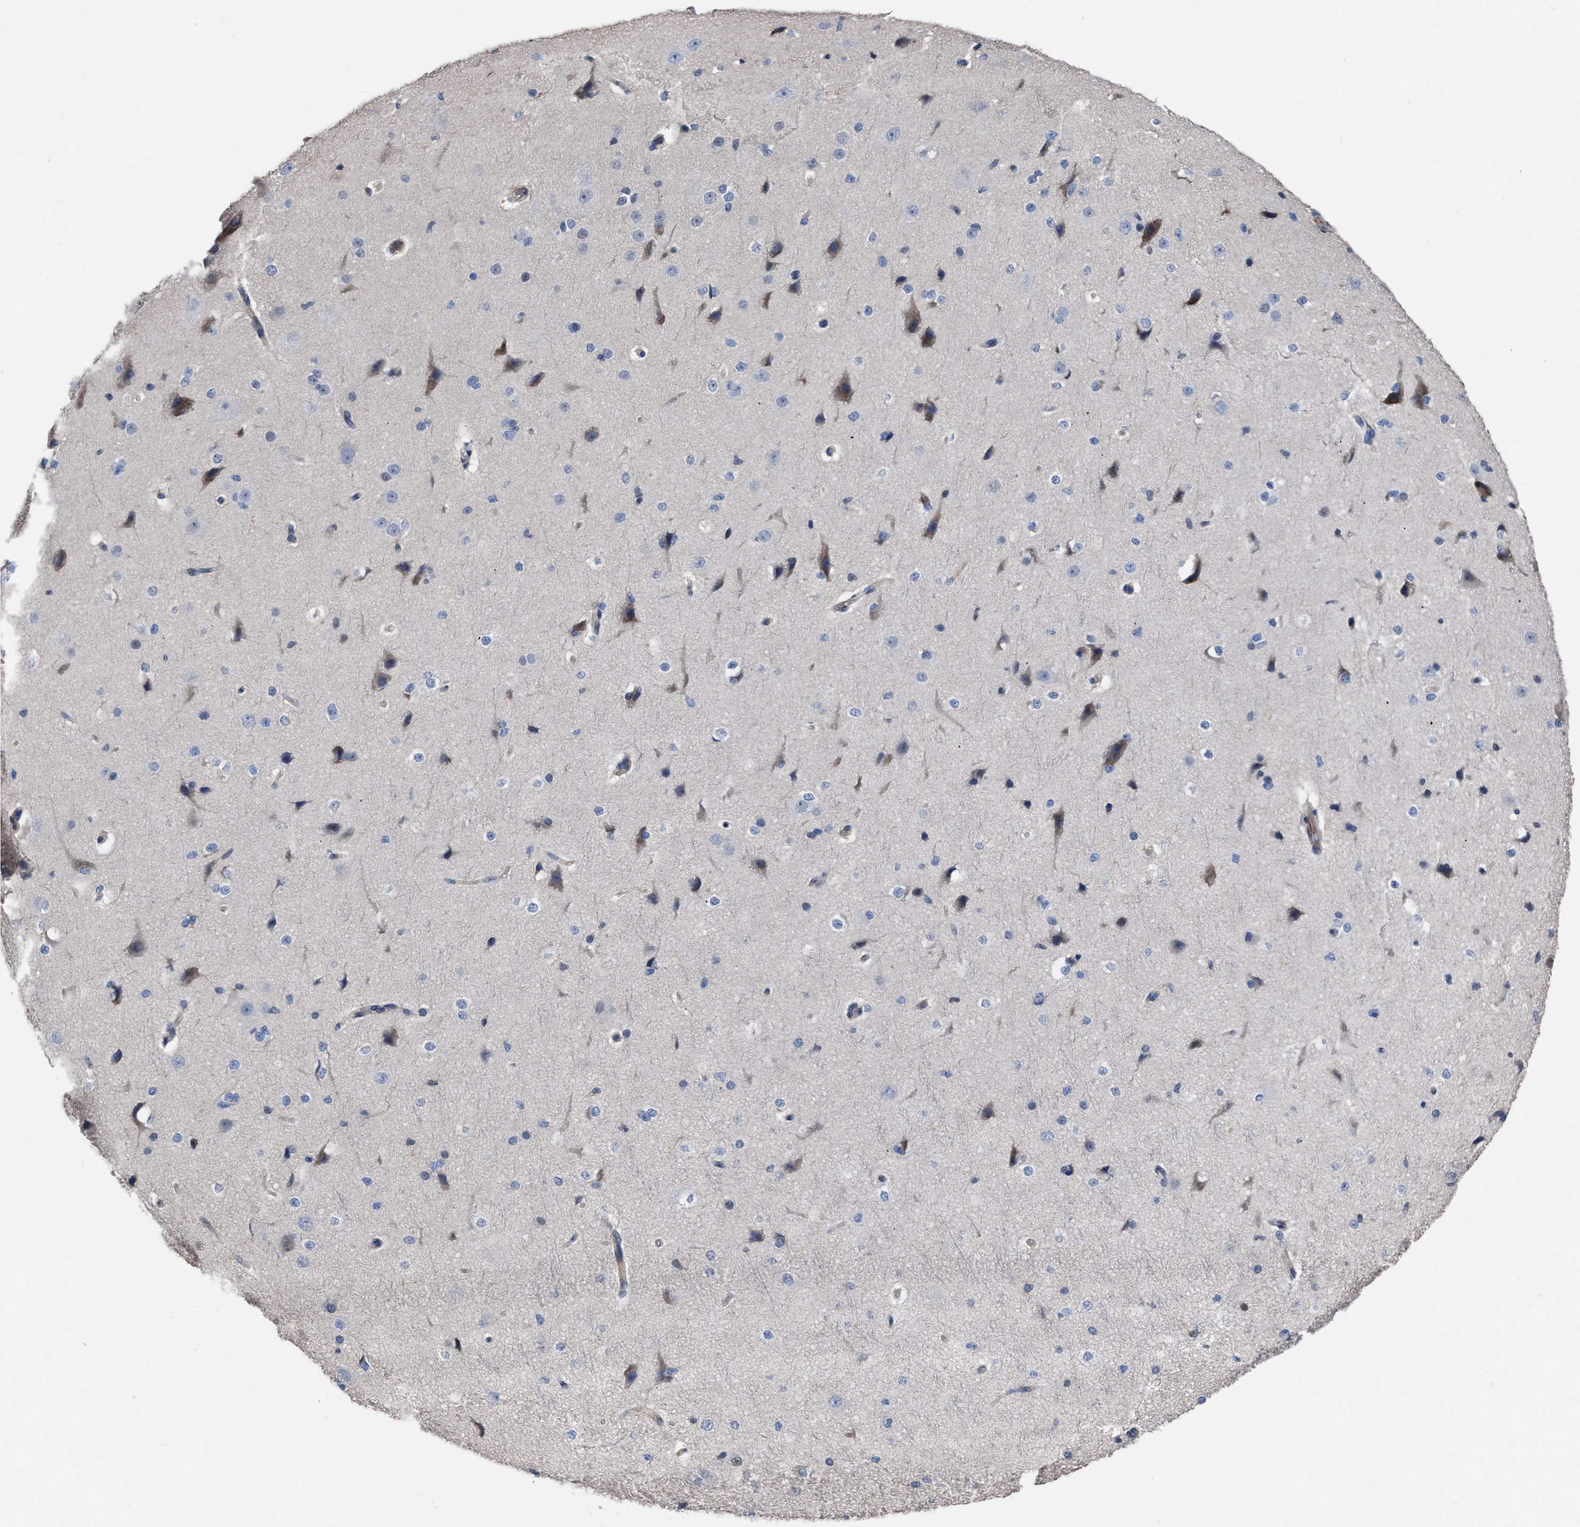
{"staining": {"intensity": "negative", "quantity": "none", "location": "none"}, "tissue": "cerebral cortex", "cell_type": "Endothelial cells", "image_type": "normal", "snomed": [{"axis": "morphology", "description": "Normal tissue, NOS"}, {"axis": "morphology", "description": "Developmental malformation"}, {"axis": "topography", "description": "Cerebral cortex"}], "caption": "An immunohistochemistry micrograph of unremarkable cerebral cortex is shown. There is no staining in endothelial cells of cerebral cortex.", "gene": "TMEM131", "patient": {"sex": "female", "age": 30}}